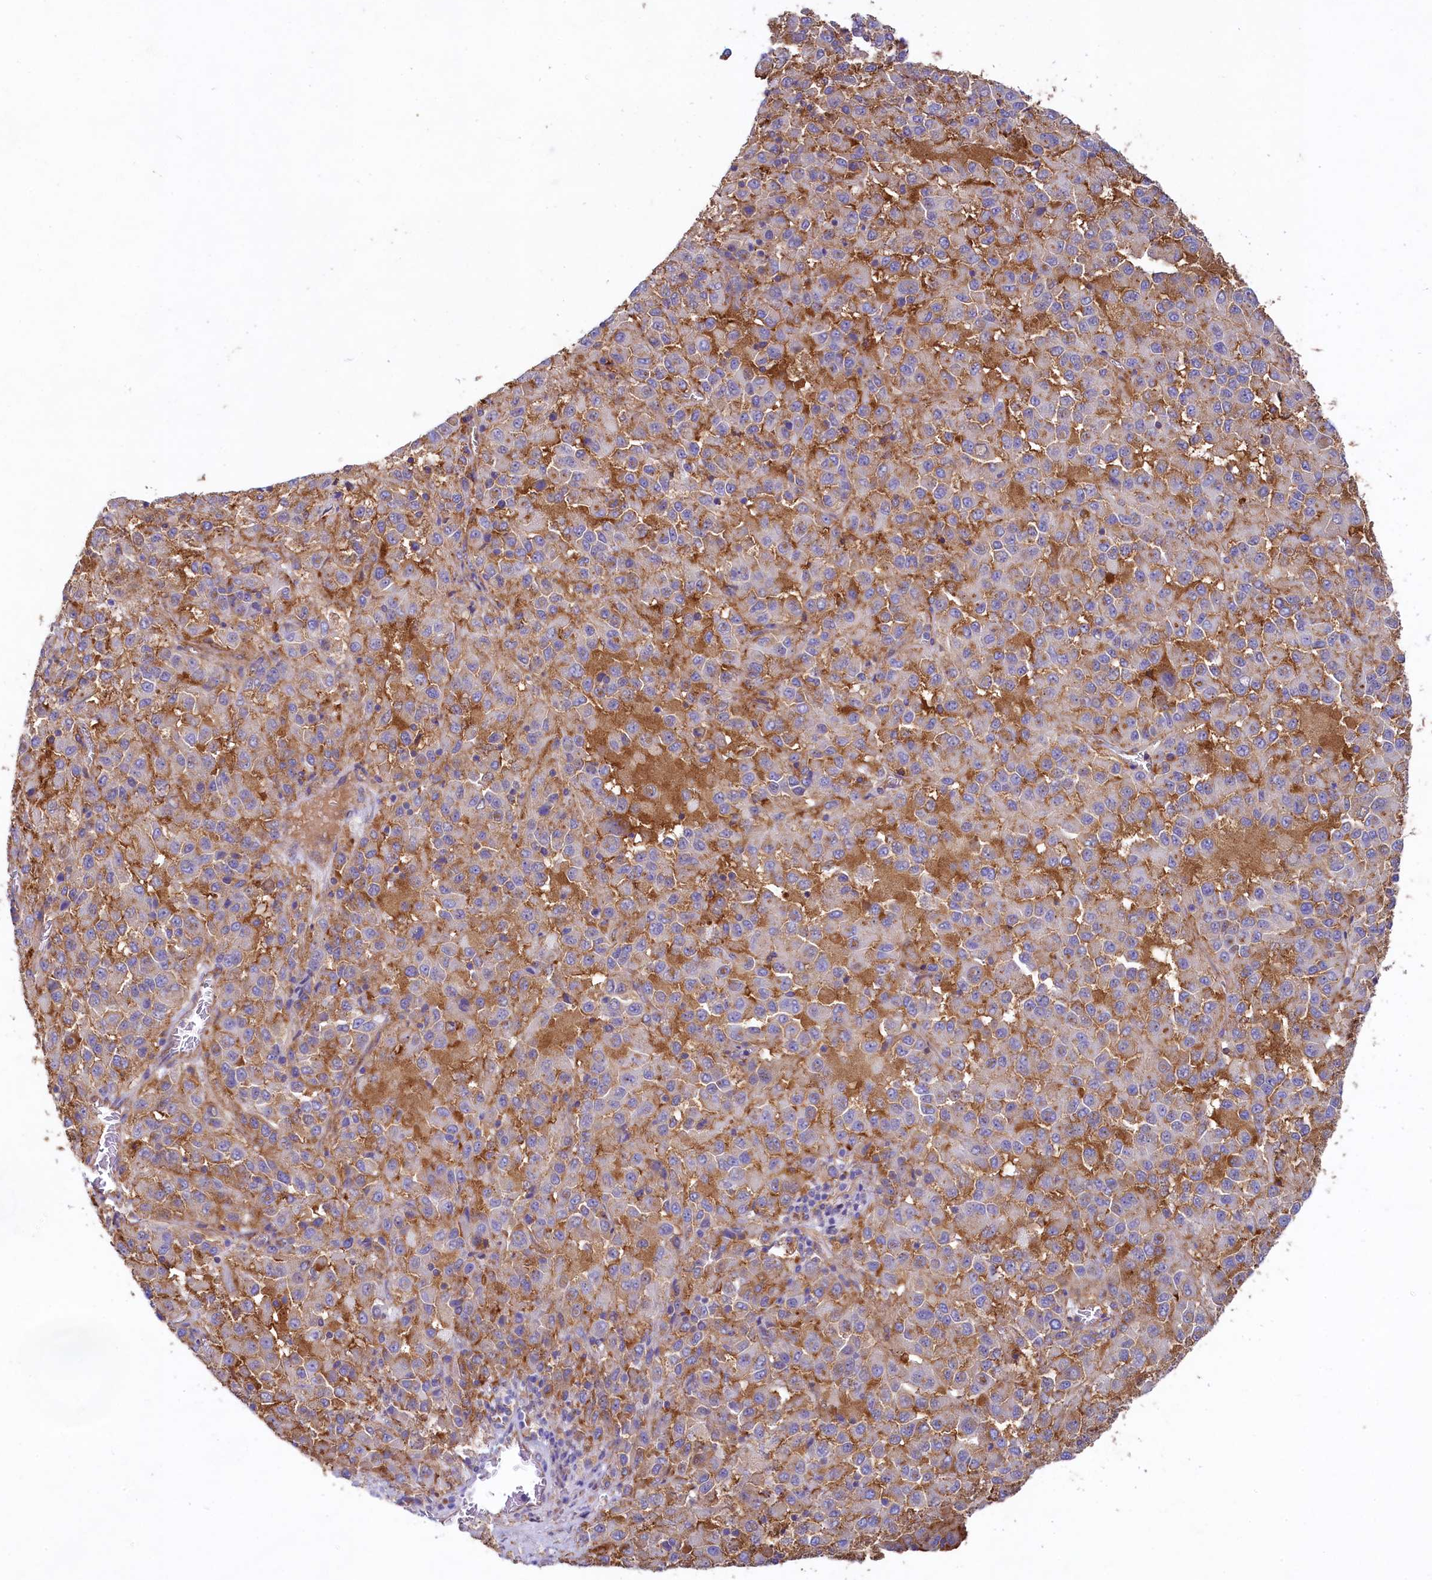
{"staining": {"intensity": "weak", "quantity": "<25%", "location": "cytoplasmic/membranous"}, "tissue": "melanoma", "cell_type": "Tumor cells", "image_type": "cancer", "snomed": [{"axis": "morphology", "description": "Malignant melanoma, Metastatic site"}, {"axis": "topography", "description": "Lung"}], "caption": "Tumor cells show no significant expression in malignant melanoma (metastatic site). Nuclei are stained in blue.", "gene": "GPR21", "patient": {"sex": "male", "age": 64}}